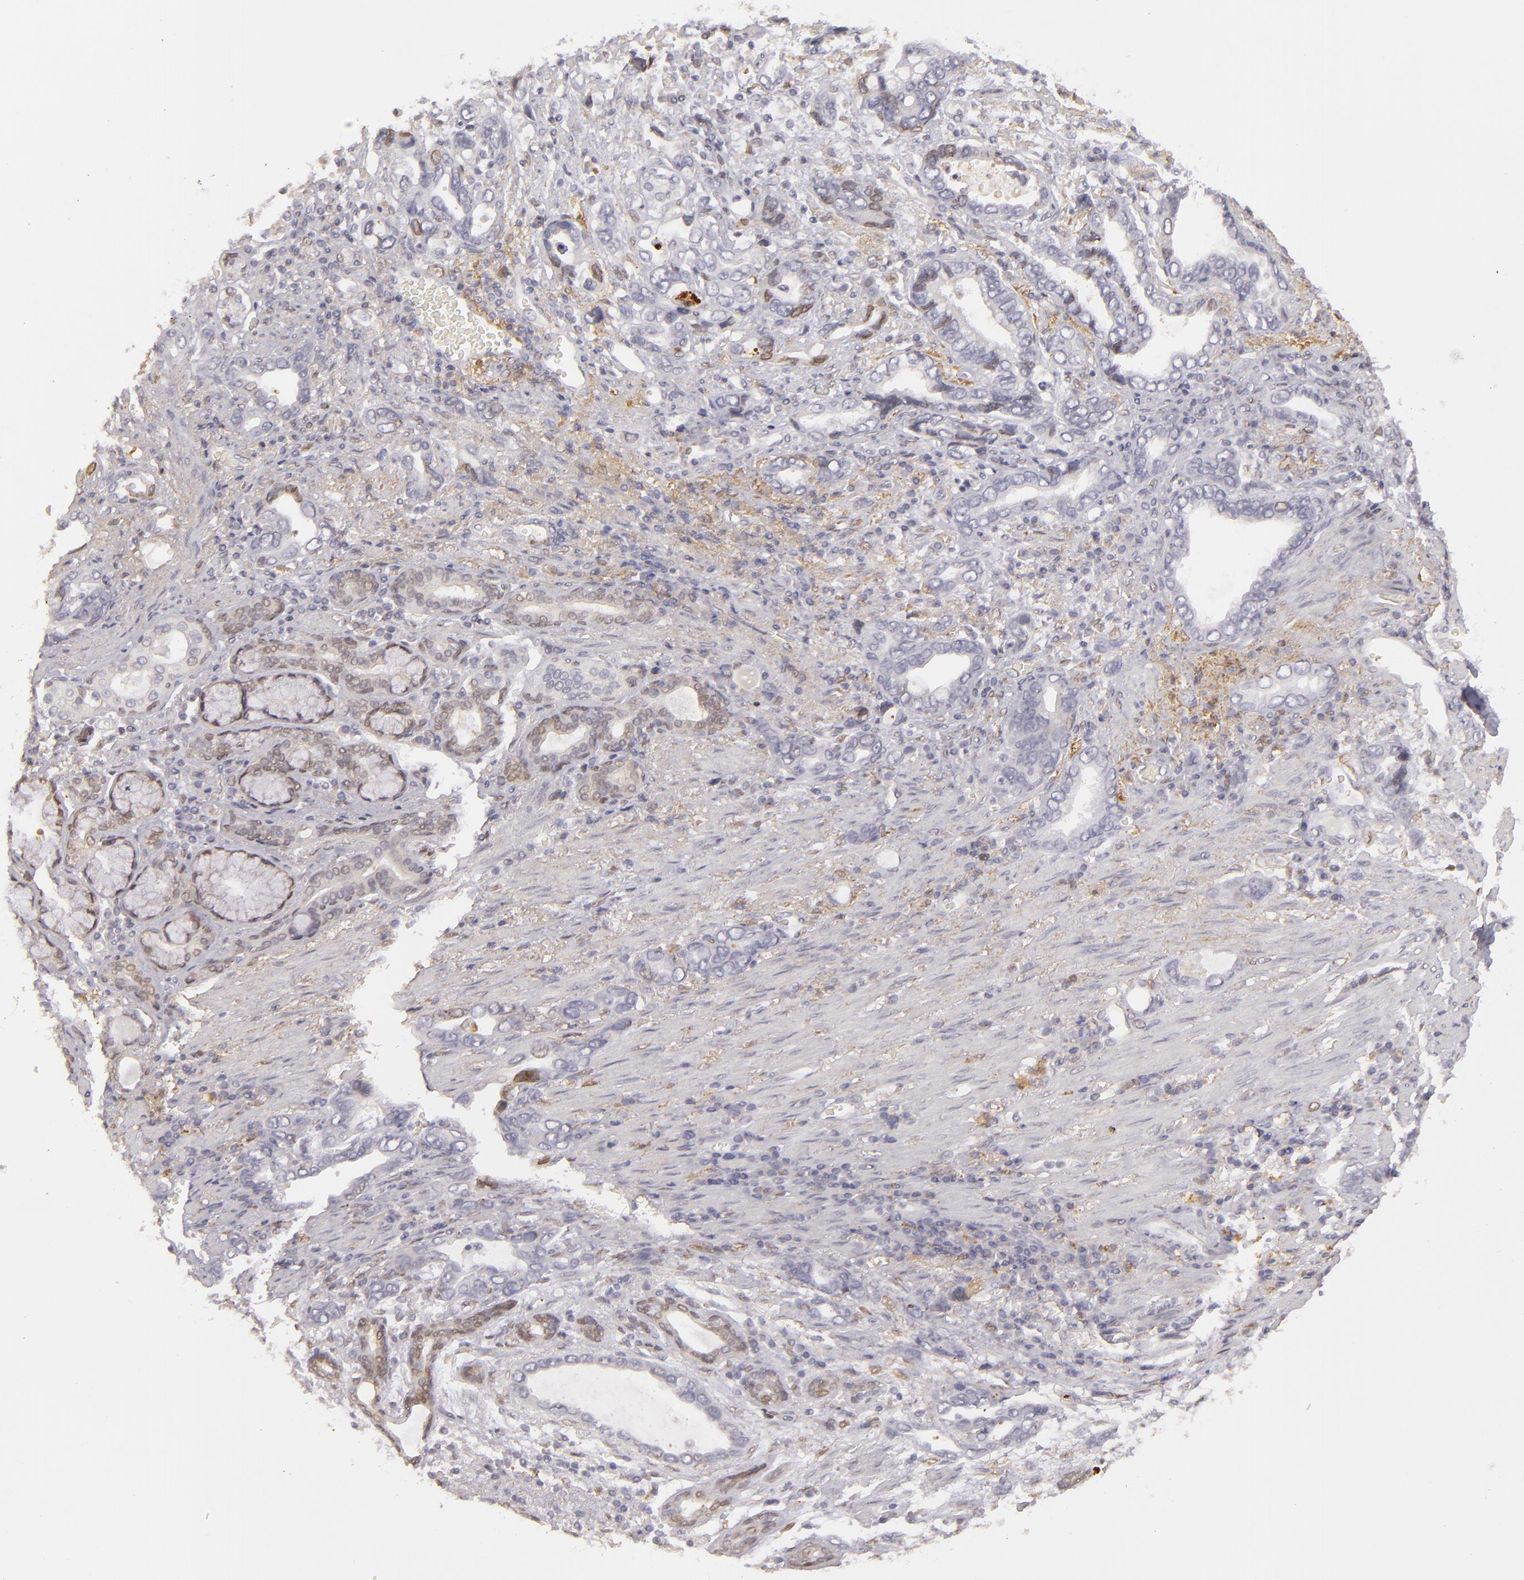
{"staining": {"intensity": "weak", "quantity": "<25%", "location": "nuclear"}, "tissue": "stomach cancer", "cell_type": "Tumor cells", "image_type": "cancer", "snomed": [{"axis": "morphology", "description": "Adenocarcinoma, NOS"}, {"axis": "topography", "description": "Stomach"}], "caption": "IHC micrograph of neoplastic tissue: human stomach cancer (adenocarcinoma) stained with DAB (3,3'-diaminobenzidine) reveals no significant protein positivity in tumor cells. Nuclei are stained in blue.", "gene": "EFS", "patient": {"sex": "male", "age": 78}}